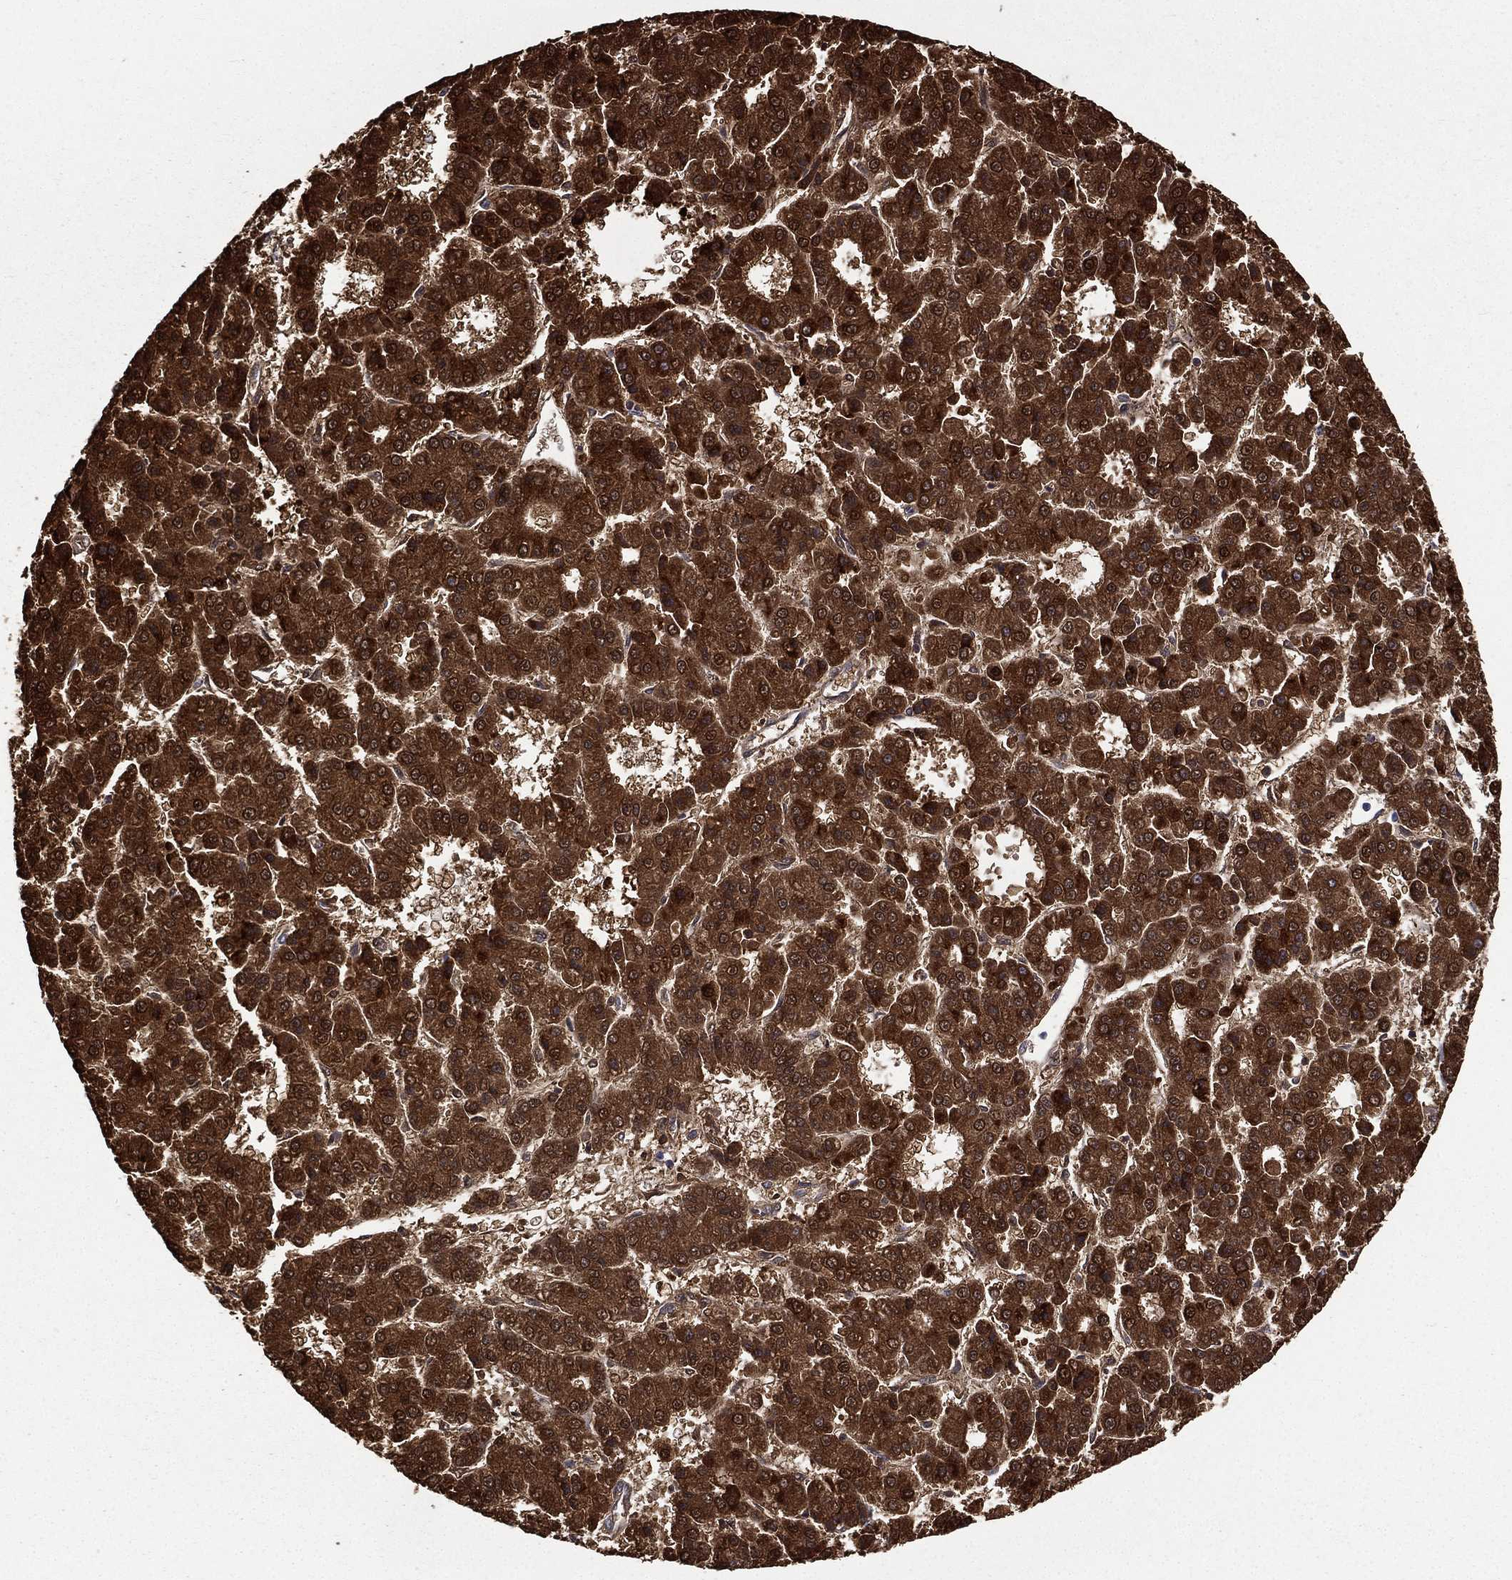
{"staining": {"intensity": "strong", "quantity": ">75%", "location": "cytoplasmic/membranous"}, "tissue": "liver cancer", "cell_type": "Tumor cells", "image_type": "cancer", "snomed": [{"axis": "morphology", "description": "Carcinoma, Hepatocellular, NOS"}, {"axis": "topography", "description": "Liver"}], "caption": "IHC (DAB (3,3'-diaminobenzidine)) staining of liver hepatocellular carcinoma reveals strong cytoplasmic/membranous protein staining in about >75% of tumor cells.", "gene": "CES2", "patient": {"sex": "male", "age": 70}}